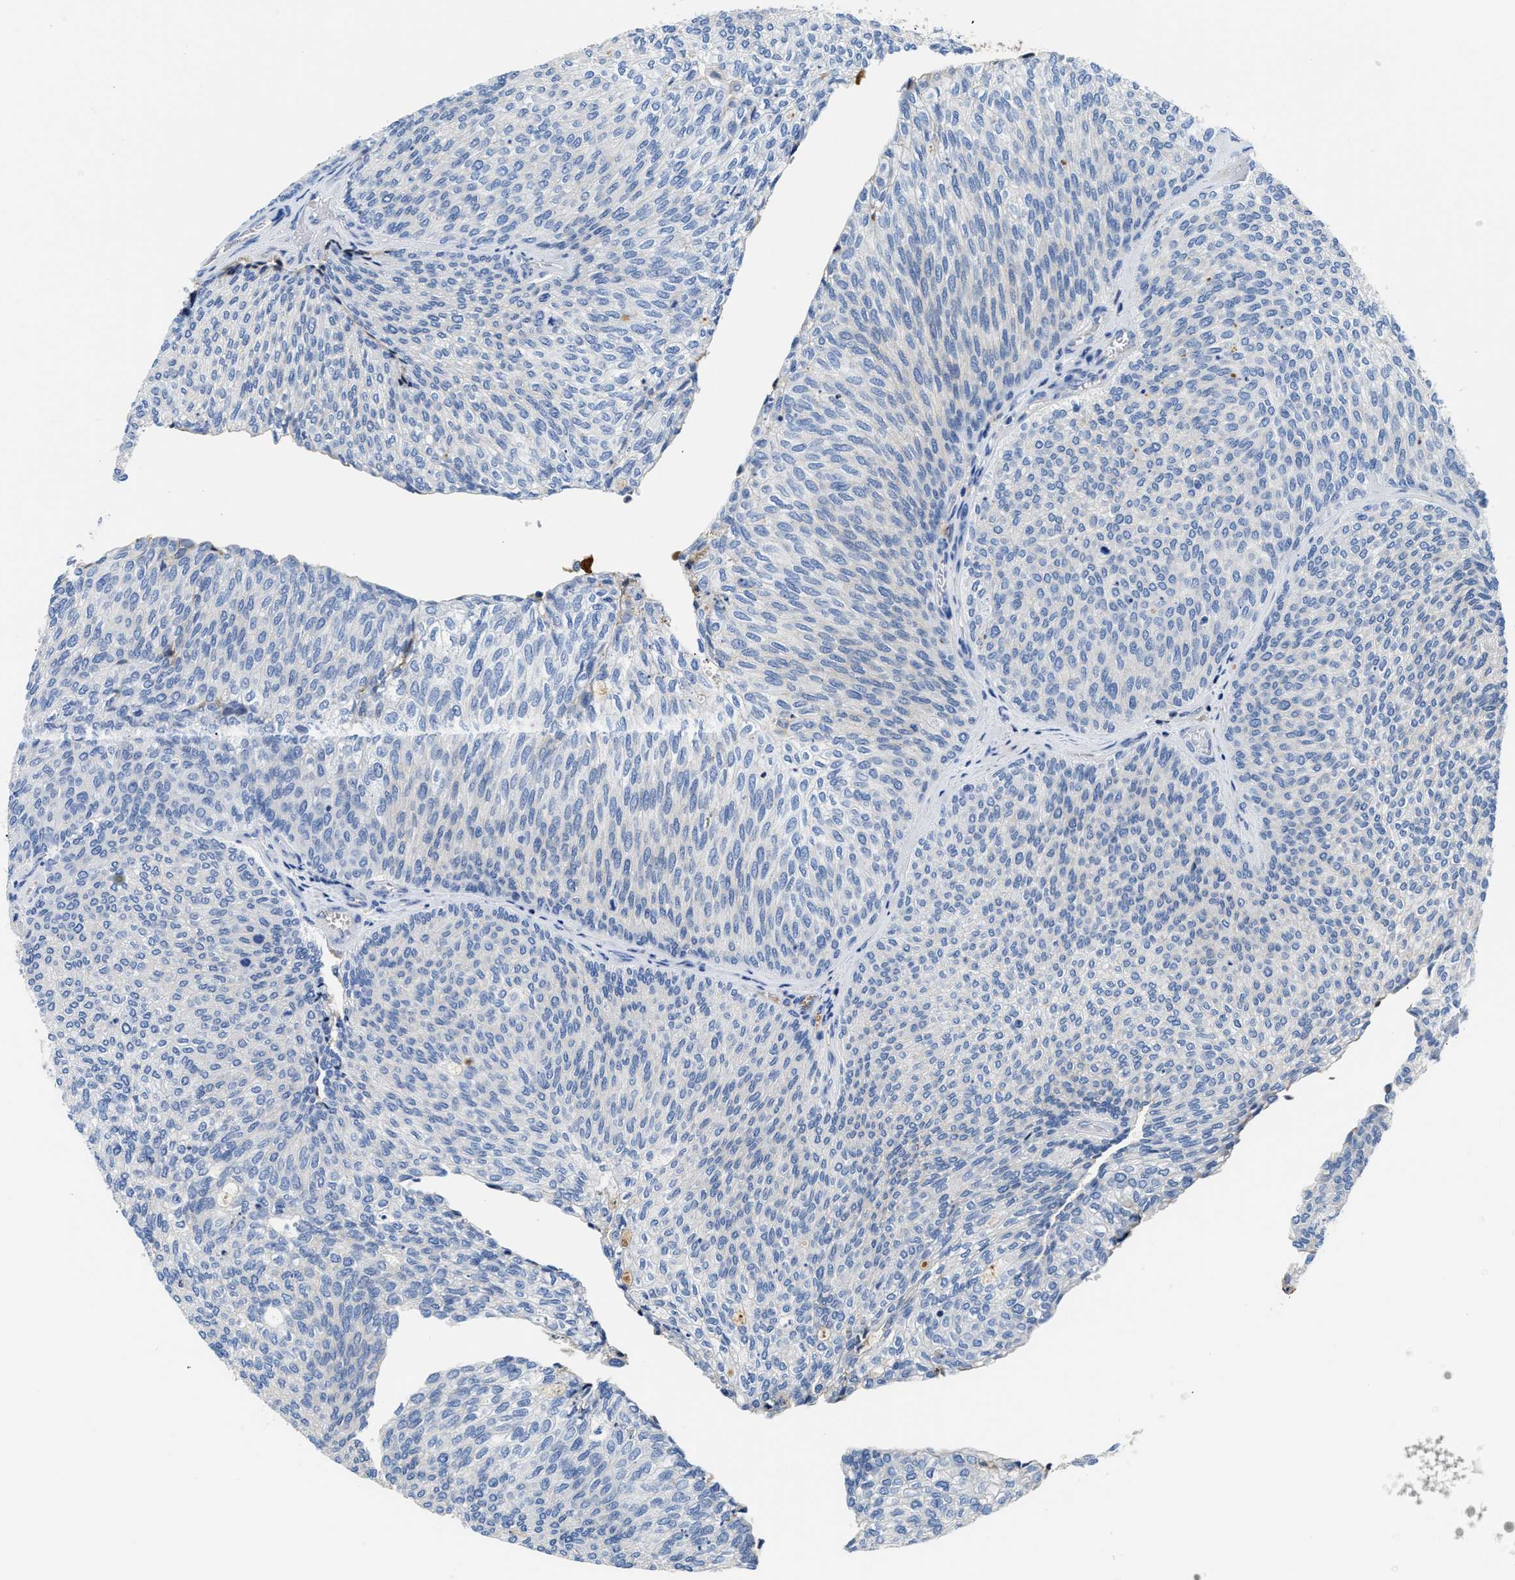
{"staining": {"intensity": "negative", "quantity": "none", "location": "none"}, "tissue": "urothelial cancer", "cell_type": "Tumor cells", "image_type": "cancer", "snomed": [{"axis": "morphology", "description": "Urothelial carcinoma, Low grade"}, {"axis": "topography", "description": "Urinary bladder"}], "caption": "A micrograph of human urothelial cancer is negative for staining in tumor cells.", "gene": "GC", "patient": {"sex": "female", "age": 79}}